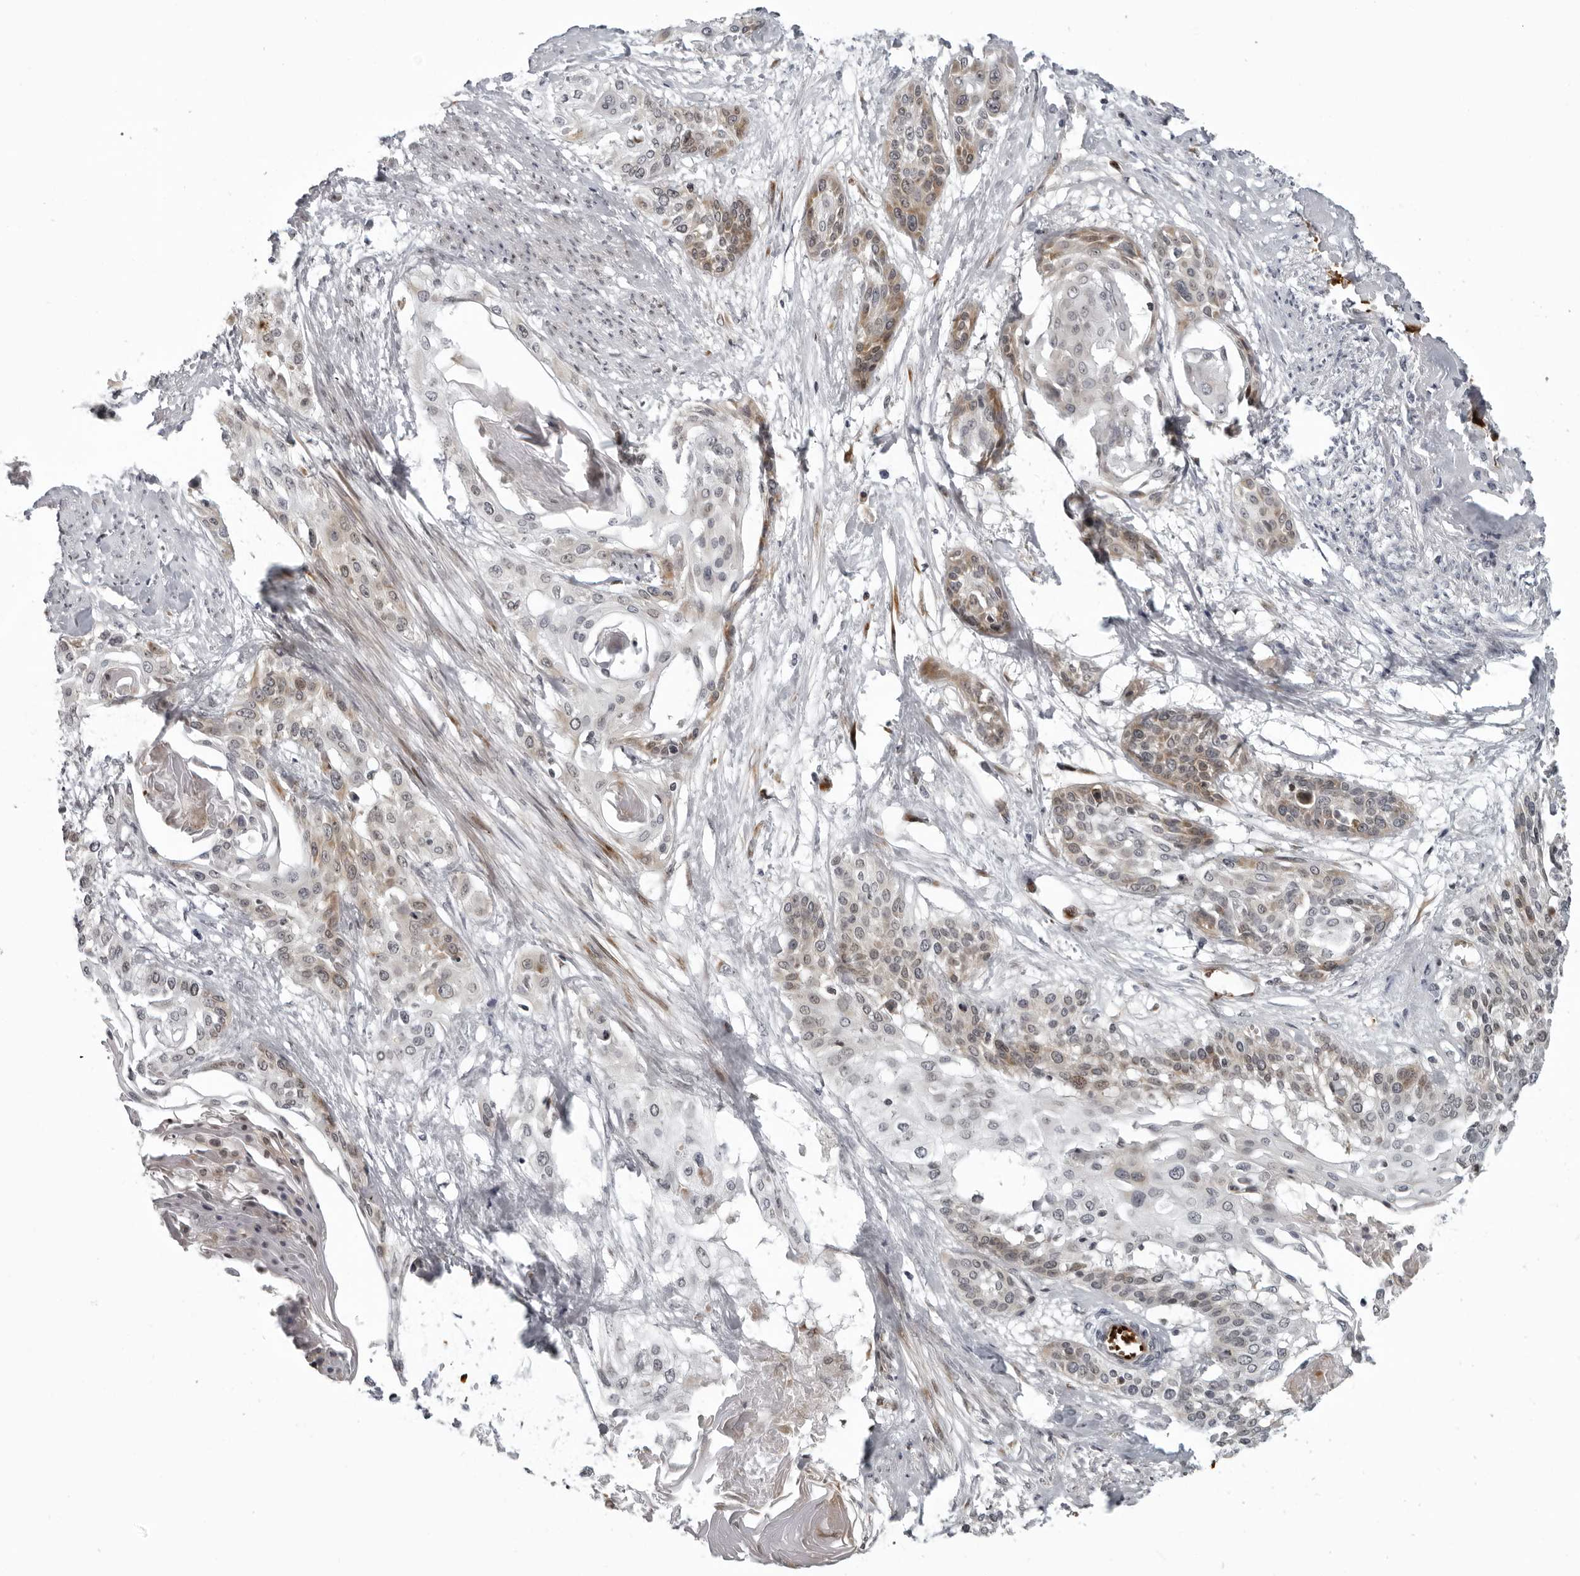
{"staining": {"intensity": "moderate", "quantity": "25%-75%", "location": "cytoplasmic/membranous"}, "tissue": "cervical cancer", "cell_type": "Tumor cells", "image_type": "cancer", "snomed": [{"axis": "morphology", "description": "Squamous cell carcinoma, NOS"}, {"axis": "topography", "description": "Cervix"}], "caption": "Protein staining demonstrates moderate cytoplasmic/membranous positivity in approximately 25%-75% of tumor cells in cervical cancer.", "gene": "THOP1", "patient": {"sex": "female", "age": 57}}